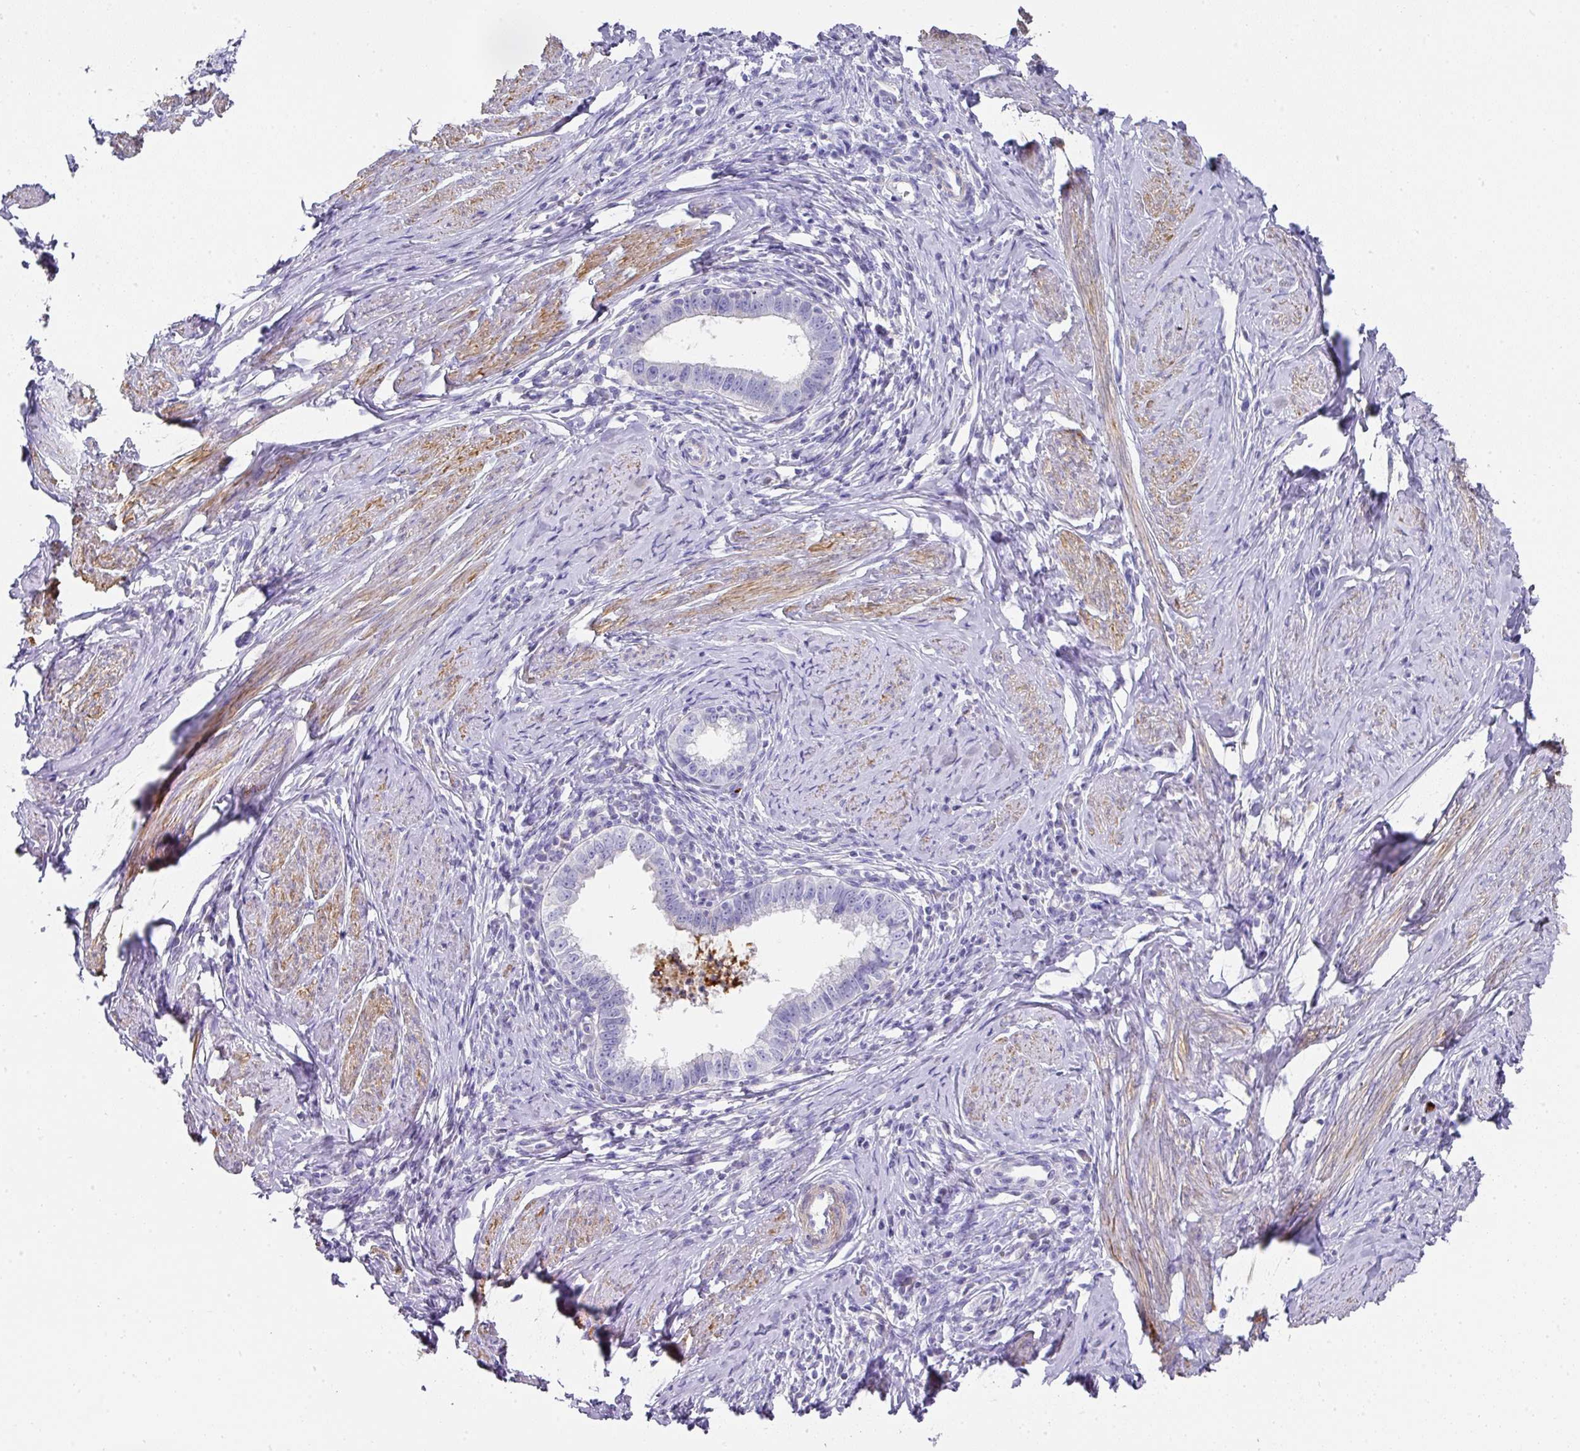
{"staining": {"intensity": "moderate", "quantity": "<25%", "location": "cytoplasmic/membranous"}, "tissue": "cervical cancer", "cell_type": "Tumor cells", "image_type": "cancer", "snomed": [{"axis": "morphology", "description": "Adenocarcinoma, NOS"}, {"axis": "topography", "description": "Cervix"}], "caption": "Cervical cancer stained with immunohistochemistry (IHC) reveals moderate cytoplasmic/membranous staining in approximately <25% of tumor cells.", "gene": "TARM1", "patient": {"sex": "female", "age": 36}}